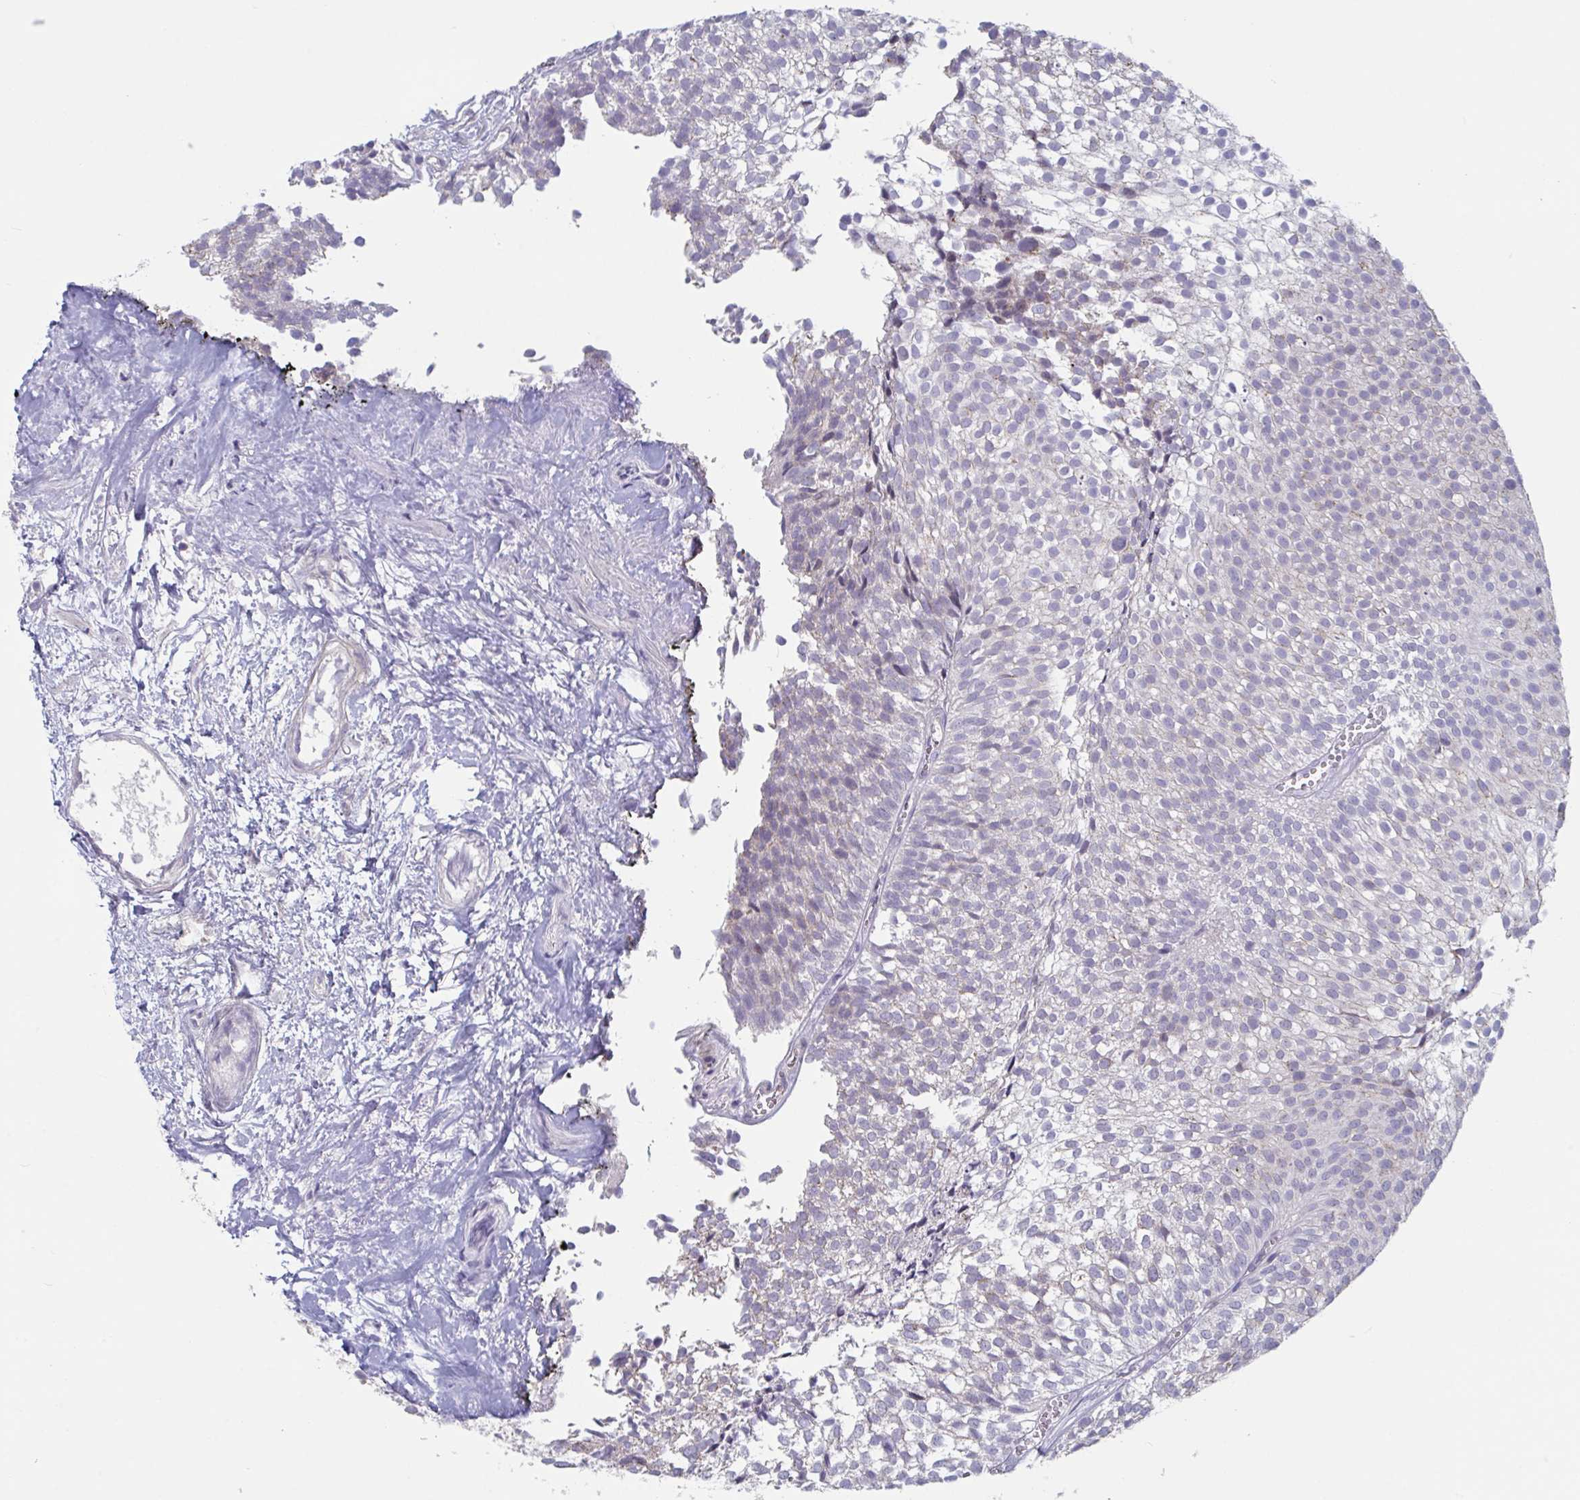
{"staining": {"intensity": "negative", "quantity": "none", "location": "none"}, "tissue": "urothelial cancer", "cell_type": "Tumor cells", "image_type": "cancer", "snomed": [{"axis": "morphology", "description": "Urothelial carcinoma, Low grade"}, {"axis": "topography", "description": "Urinary bladder"}], "caption": "This is an IHC histopathology image of low-grade urothelial carcinoma. There is no expression in tumor cells.", "gene": "STK26", "patient": {"sex": "male", "age": 91}}